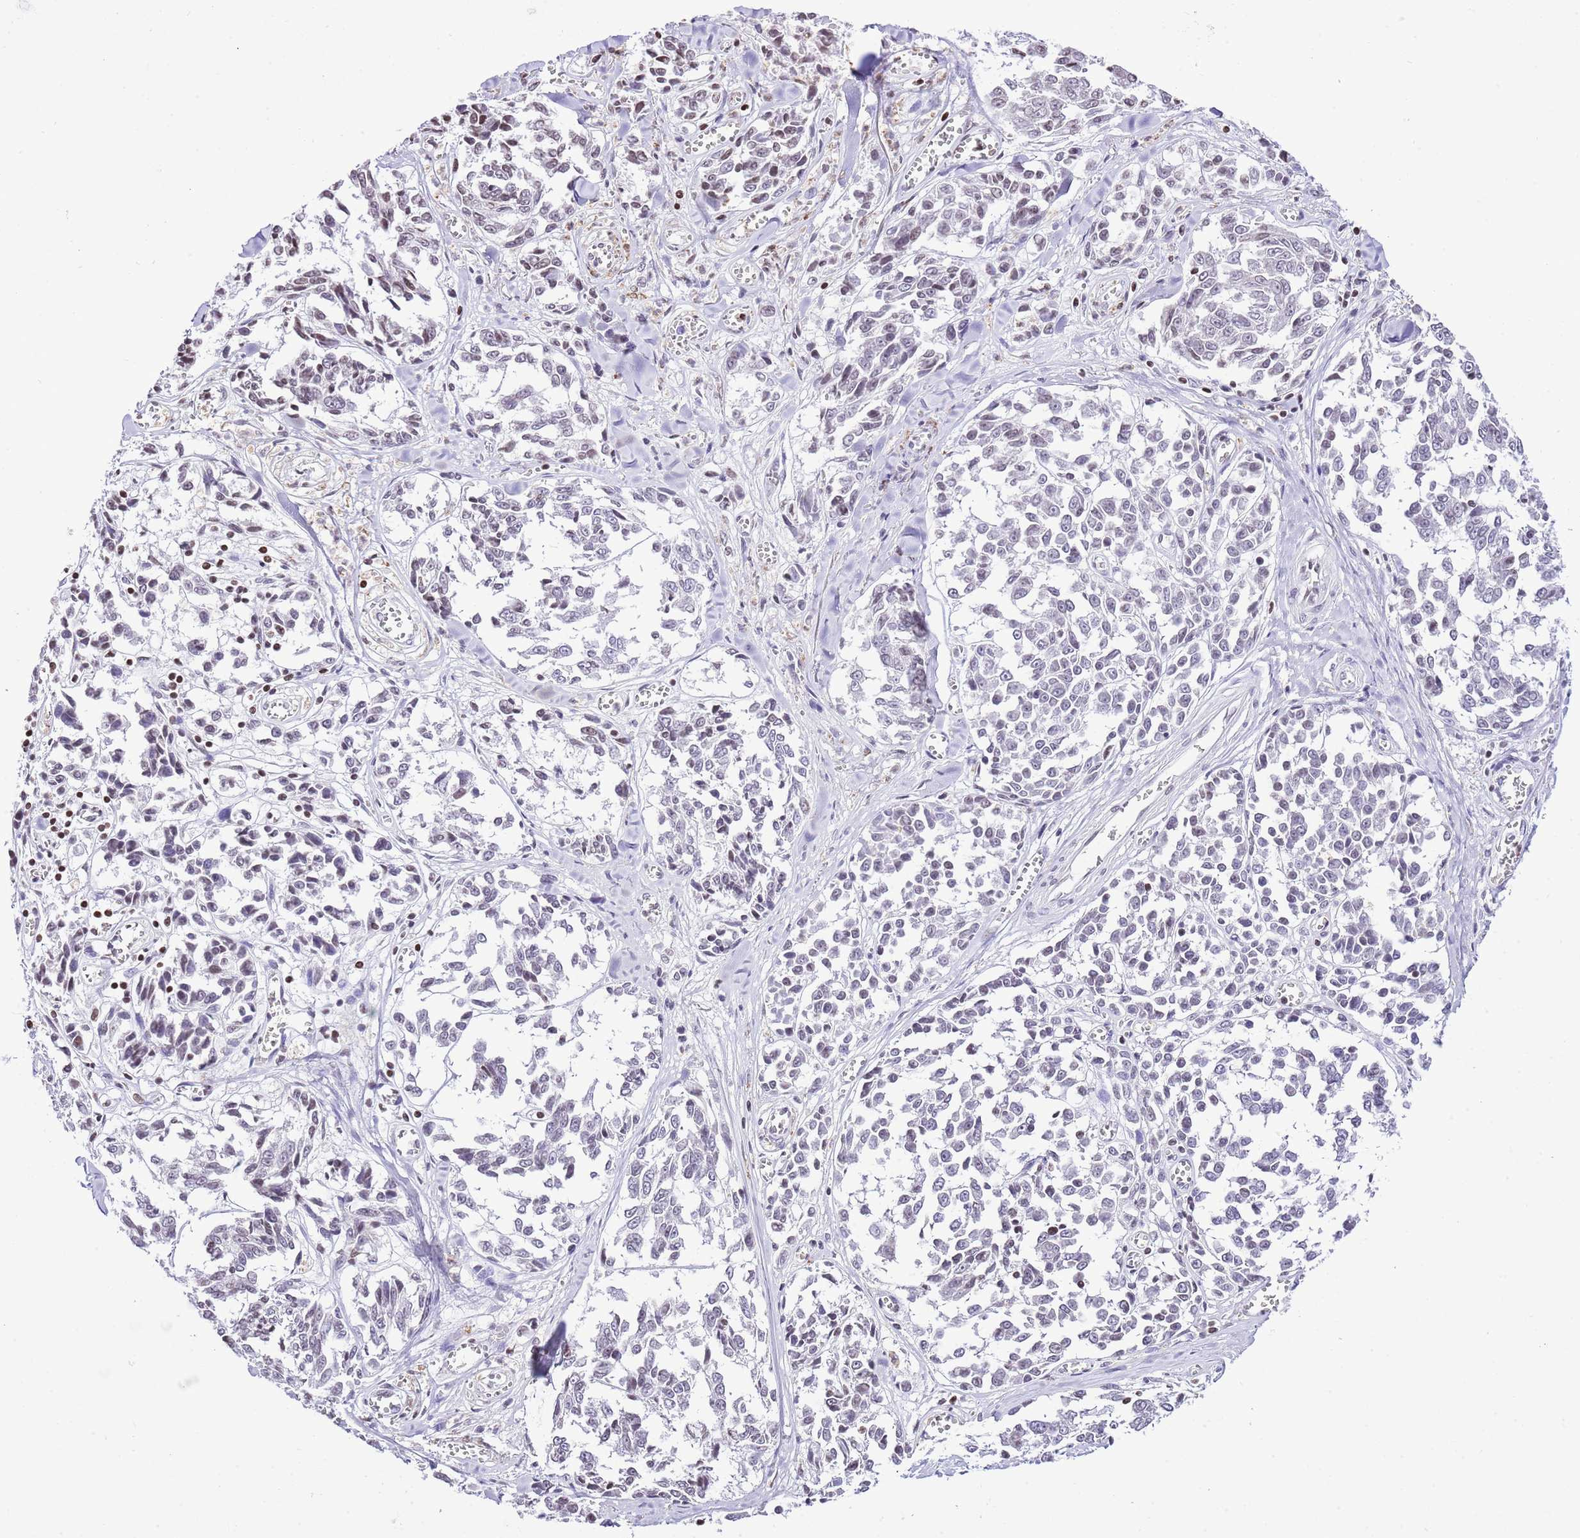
{"staining": {"intensity": "weak", "quantity": "<25%", "location": "nuclear"}, "tissue": "melanoma", "cell_type": "Tumor cells", "image_type": "cancer", "snomed": [{"axis": "morphology", "description": "Malignant melanoma, NOS"}, {"axis": "topography", "description": "Skin"}], "caption": "This is a photomicrograph of immunohistochemistry staining of melanoma, which shows no positivity in tumor cells.", "gene": "PRR15", "patient": {"sex": "female", "age": 64}}